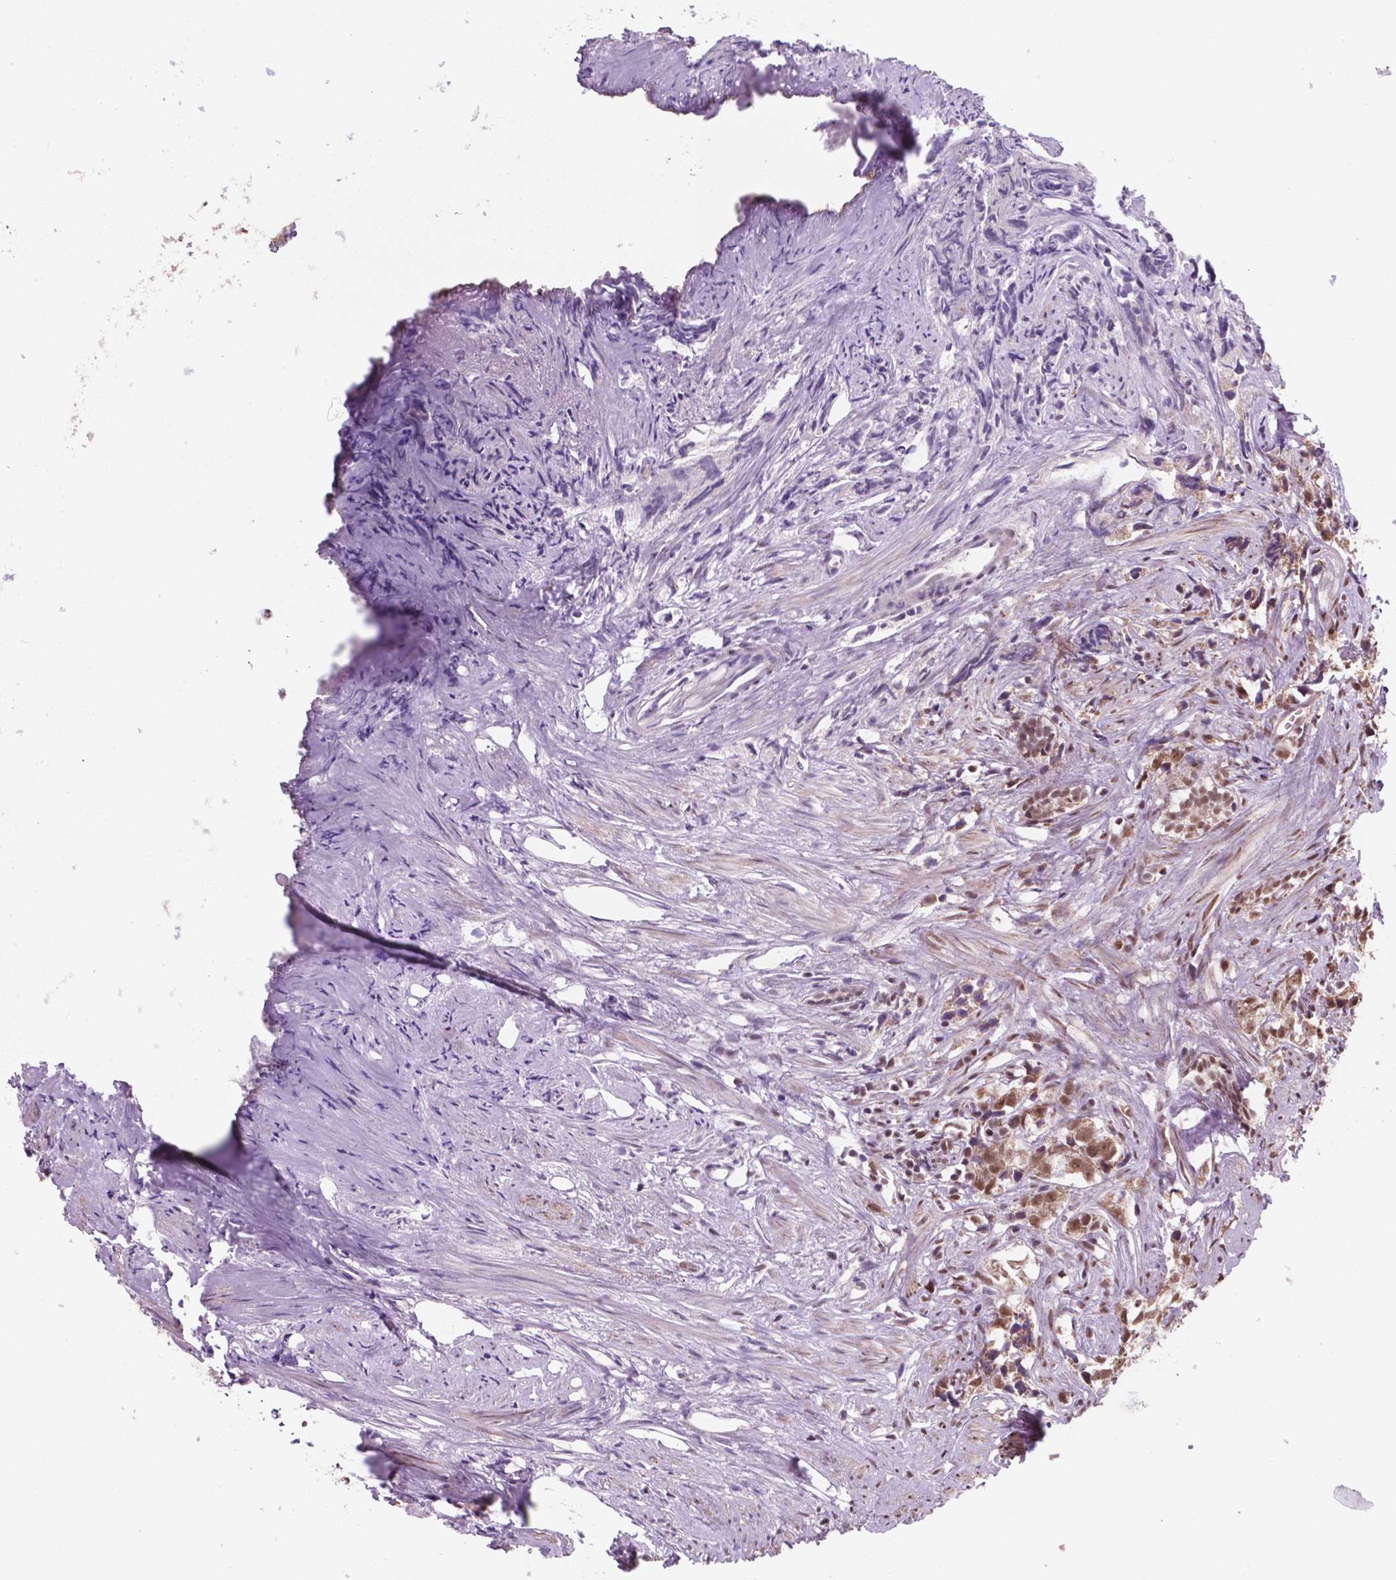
{"staining": {"intensity": "moderate", "quantity": ">75%", "location": "cytoplasmic/membranous,nuclear"}, "tissue": "prostate cancer", "cell_type": "Tumor cells", "image_type": "cancer", "snomed": [{"axis": "morphology", "description": "Adenocarcinoma, High grade"}, {"axis": "topography", "description": "Prostate"}], "caption": "Immunohistochemical staining of prostate cancer exhibits moderate cytoplasmic/membranous and nuclear protein expression in about >75% of tumor cells. (DAB IHC, brown staining for protein, blue staining for nuclei).", "gene": "NDUFA10", "patient": {"sex": "male", "age": 68}}